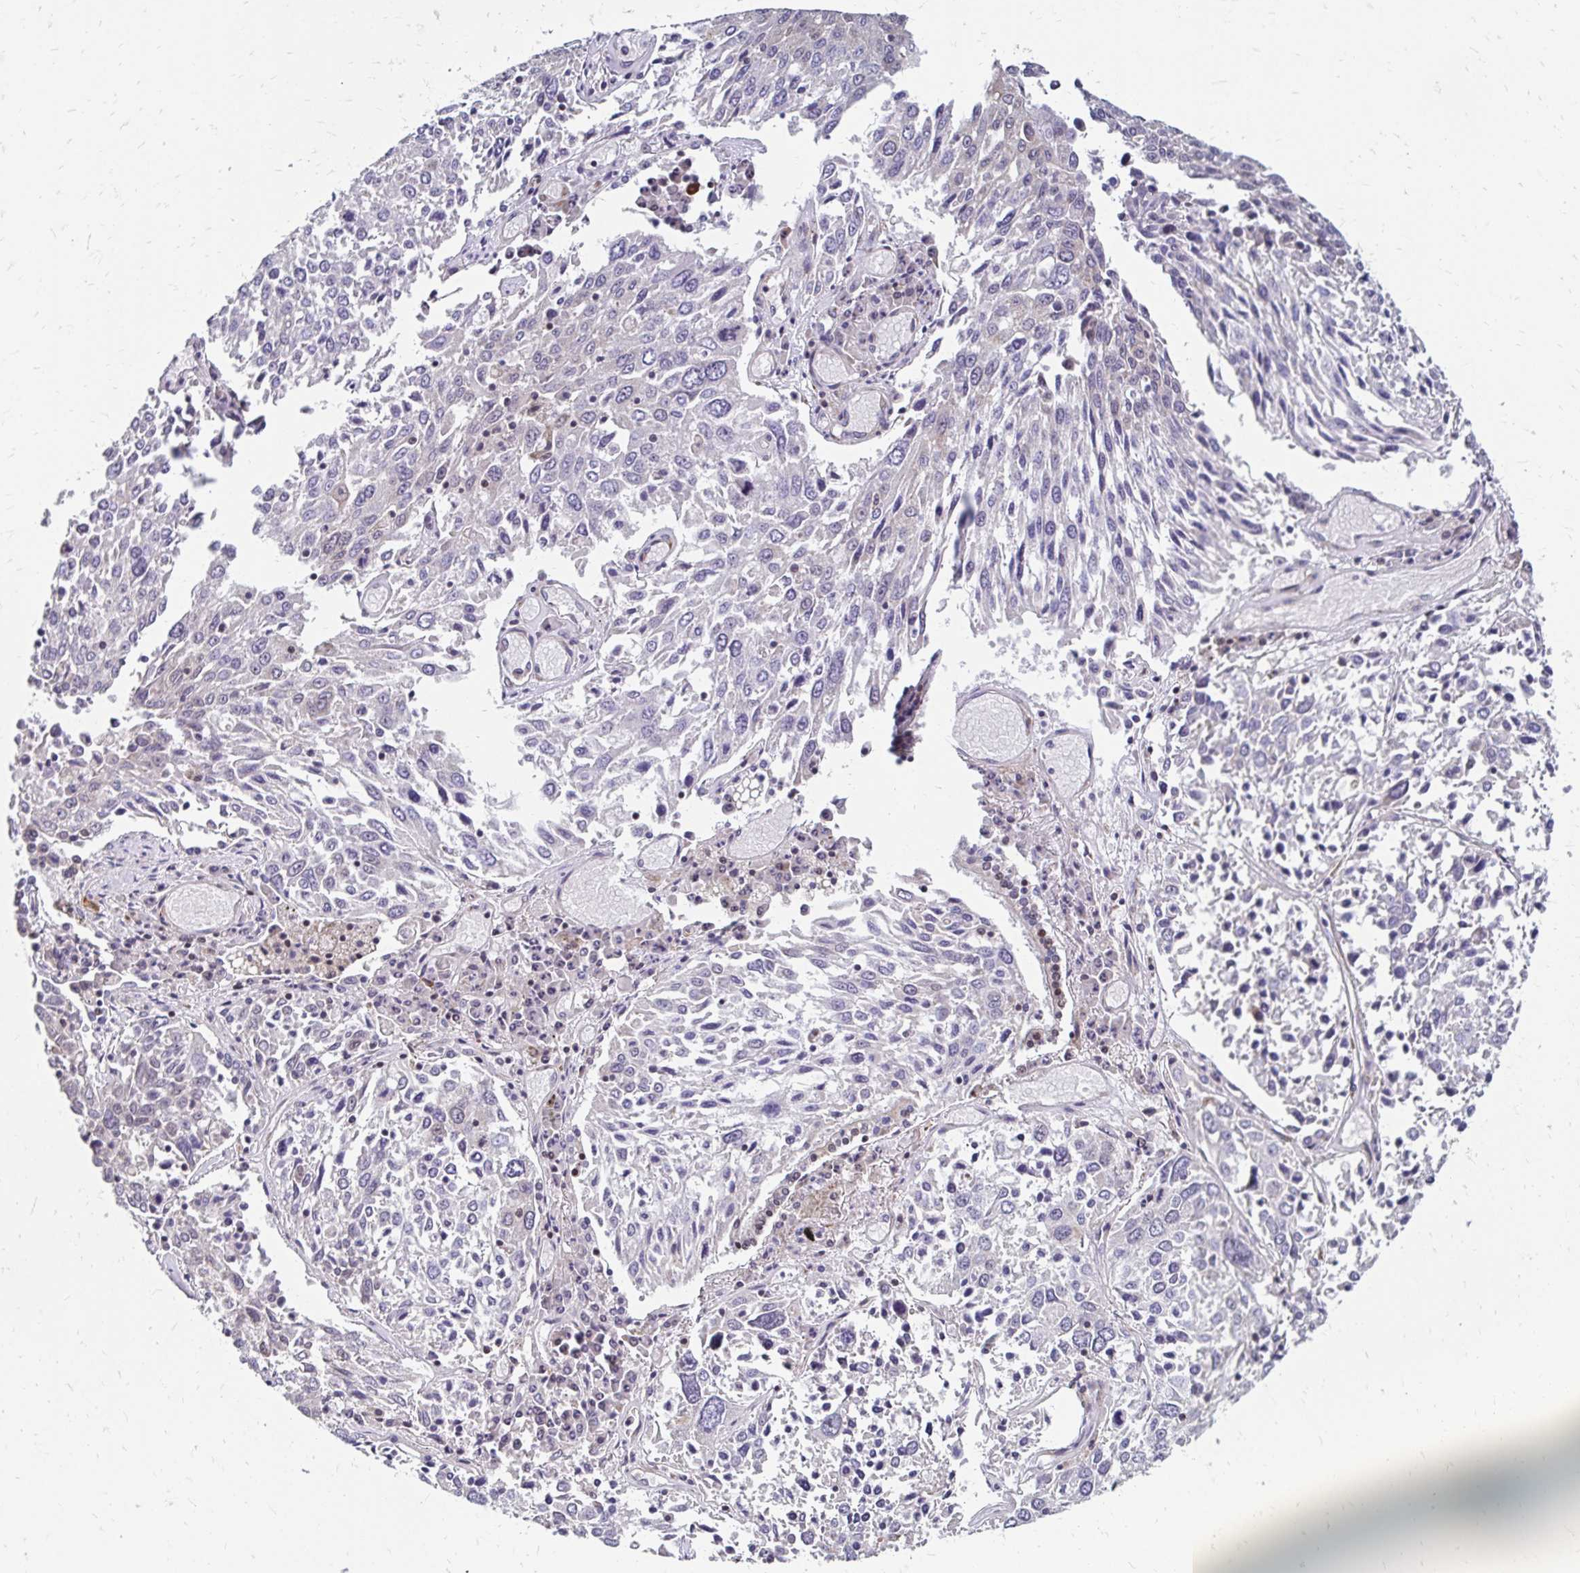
{"staining": {"intensity": "negative", "quantity": "none", "location": "none"}, "tissue": "lung cancer", "cell_type": "Tumor cells", "image_type": "cancer", "snomed": [{"axis": "morphology", "description": "Squamous cell carcinoma, NOS"}, {"axis": "topography", "description": "Lung"}], "caption": "This is a photomicrograph of immunohistochemistry staining of lung cancer, which shows no expression in tumor cells.", "gene": "CBX7", "patient": {"sex": "male", "age": 65}}